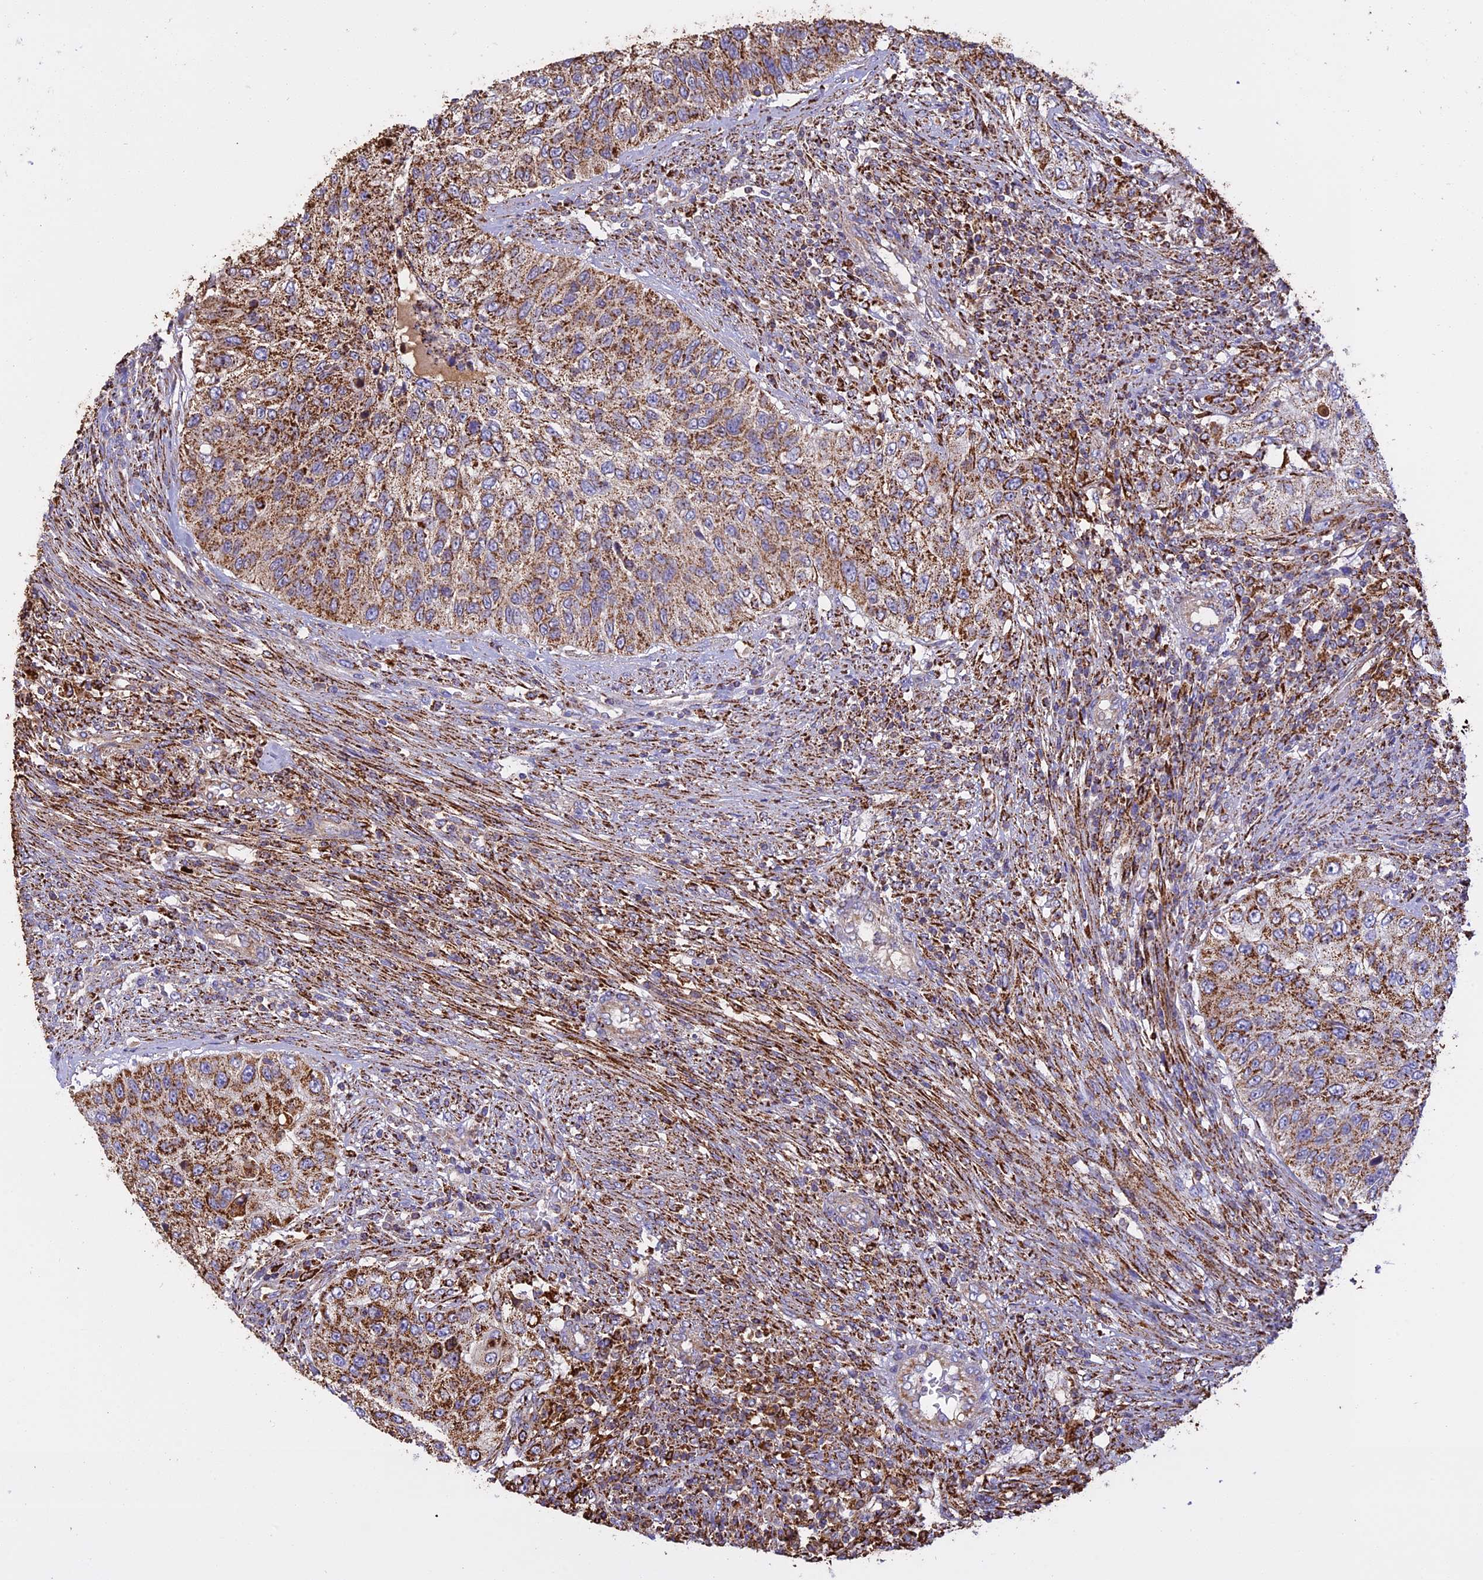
{"staining": {"intensity": "moderate", "quantity": ">75%", "location": "cytoplasmic/membranous"}, "tissue": "urothelial cancer", "cell_type": "Tumor cells", "image_type": "cancer", "snomed": [{"axis": "morphology", "description": "Urothelial carcinoma, High grade"}, {"axis": "topography", "description": "Urinary bladder"}], "caption": "Urothelial cancer stained with DAB (3,3'-diaminobenzidine) immunohistochemistry shows medium levels of moderate cytoplasmic/membranous positivity in approximately >75% of tumor cells.", "gene": "KCNG1", "patient": {"sex": "female", "age": 60}}